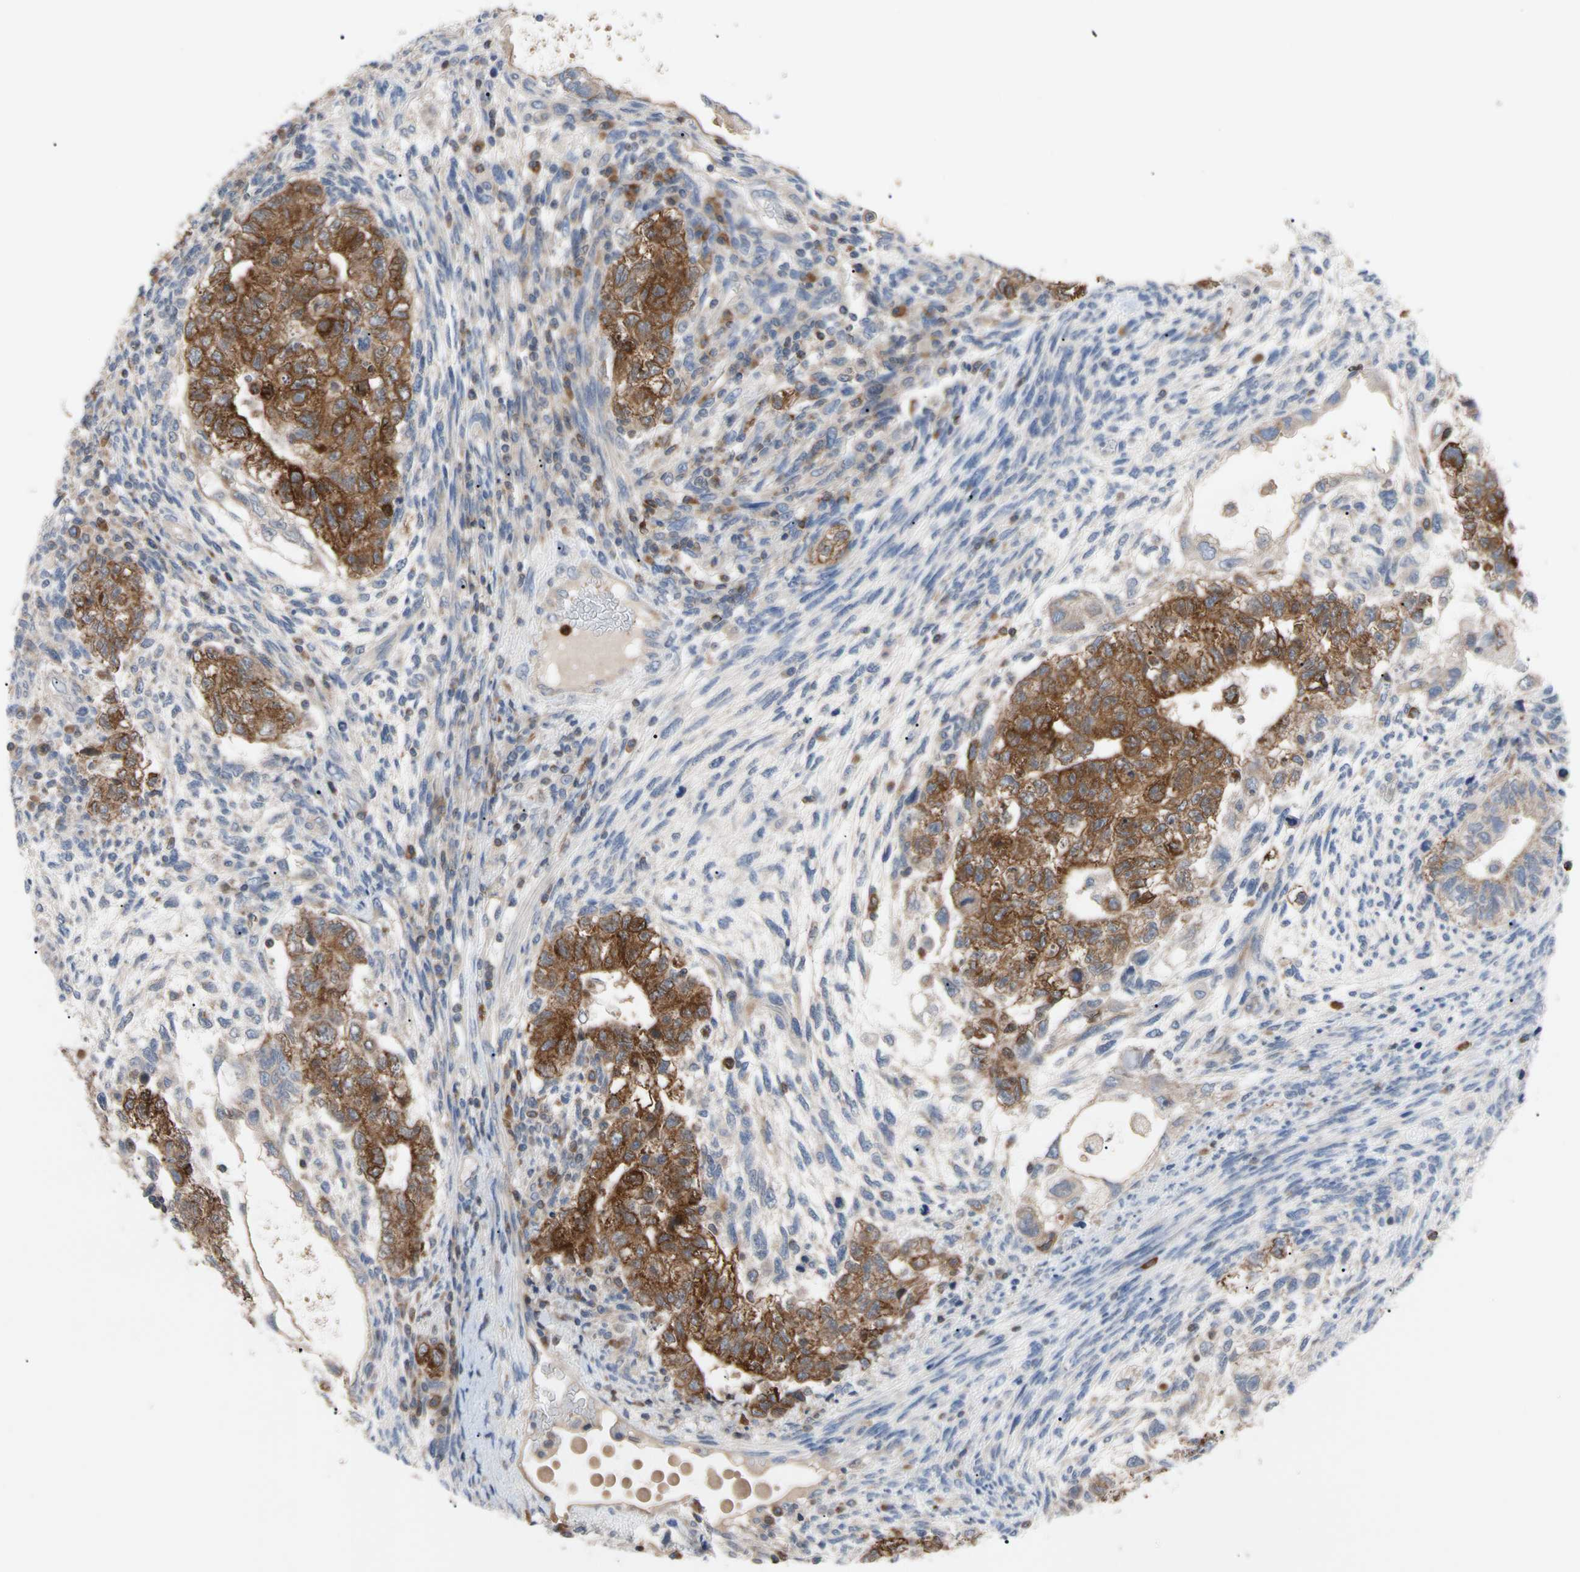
{"staining": {"intensity": "strong", "quantity": ">75%", "location": "cytoplasmic/membranous"}, "tissue": "testis cancer", "cell_type": "Tumor cells", "image_type": "cancer", "snomed": [{"axis": "morphology", "description": "Normal tissue, NOS"}, {"axis": "morphology", "description": "Carcinoma, Embryonal, NOS"}, {"axis": "topography", "description": "Testis"}], "caption": "A brown stain shows strong cytoplasmic/membranous positivity of a protein in human testis embryonal carcinoma tumor cells.", "gene": "MCL1", "patient": {"sex": "male", "age": 36}}